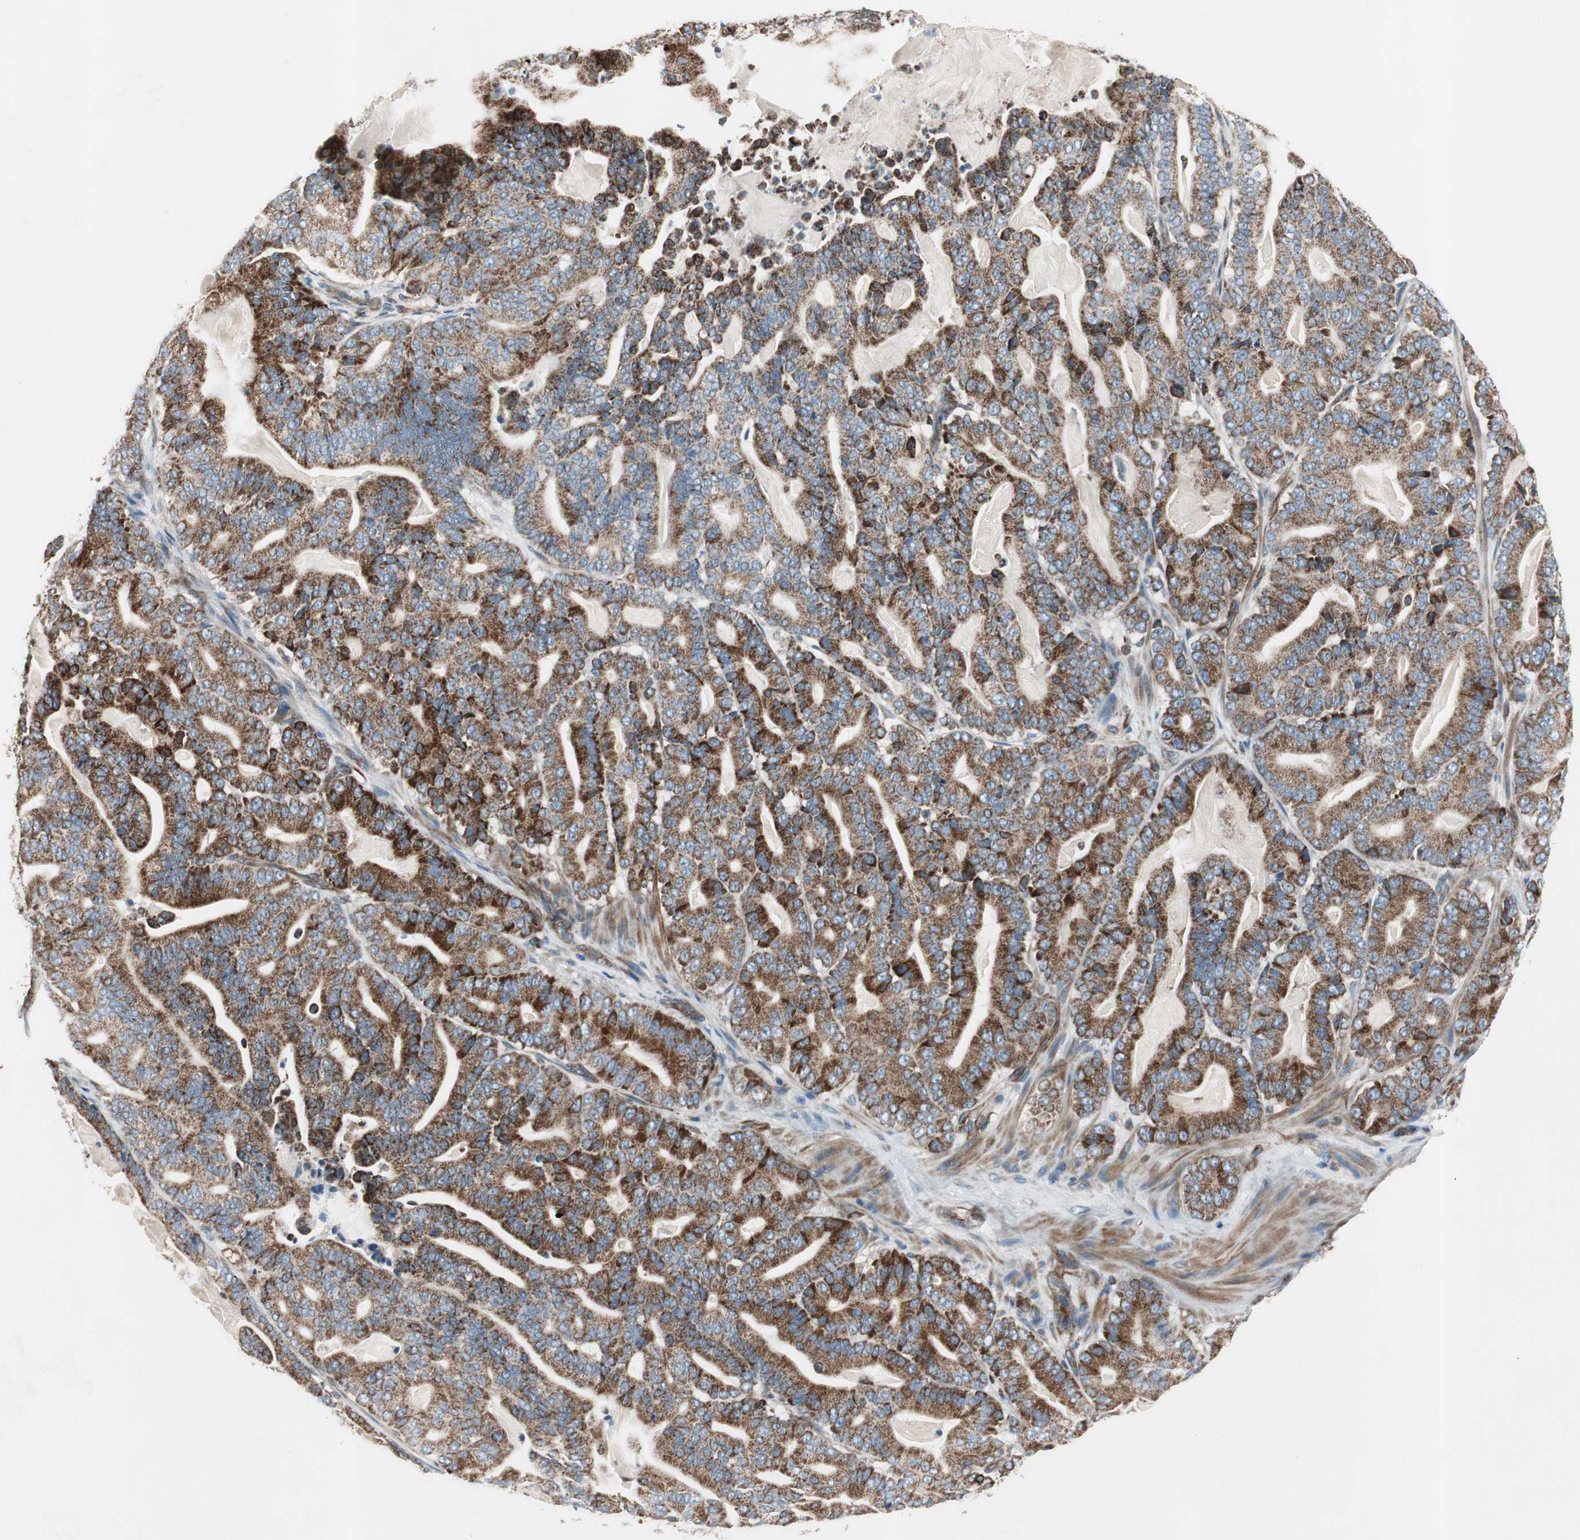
{"staining": {"intensity": "moderate", "quantity": ">75%", "location": "cytoplasmic/membranous"}, "tissue": "pancreatic cancer", "cell_type": "Tumor cells", "image_type": "cancer", "snomed": [{"axis": "morphology", "description": "Adenocarcinoma, NOS"}, {"axis": "topography", "description": "Pancreas"}], "caption": "Pancreatic cancer (adenocarcinoma) stained for a protein exhibits moderate cytoplasmic/membranous positivity in tumor cells.", "gene": "SRCIN1", "patient": {"sex": "male", "age": 63}}